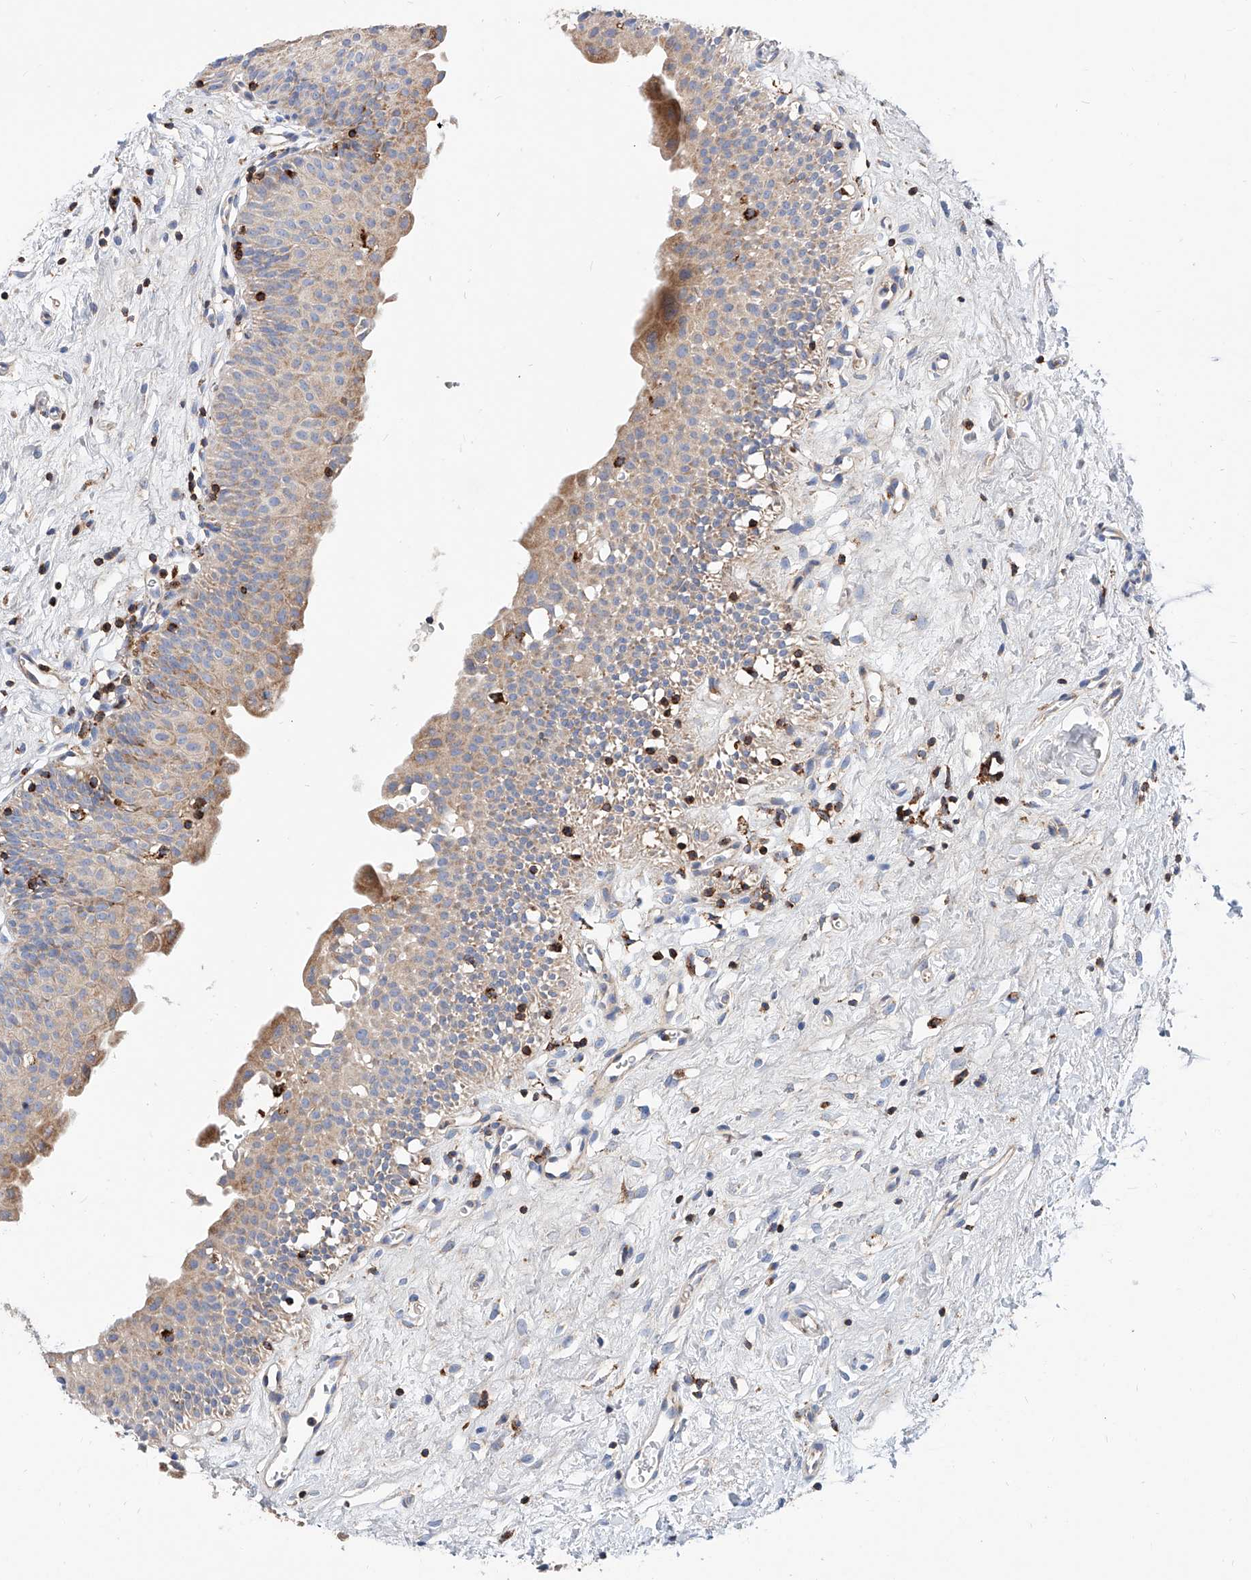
{"staining": {"intensity": "moderate", "quantity": "<25%", "location": "cytoplasmic/membranous"}, "tissue": "urinary bladder", "cell_type": "Urothelial cells", "image_type": "normal", "snomed": [{"axis": "morphology", "description": "Normal tissue, NOS"}, {"axis": "topography", "description": "Urinary bladder"}], "caption": "A histopathology image of human urinary bladder stained for a protein exhibits moderate cytoplasmic/membranous brown staining in urothelial cells. The protein is shown in brown color, while the nuclei are stained blue.", "gene": "CPNE5", "patient": {"sex": "male", "age": 51}}